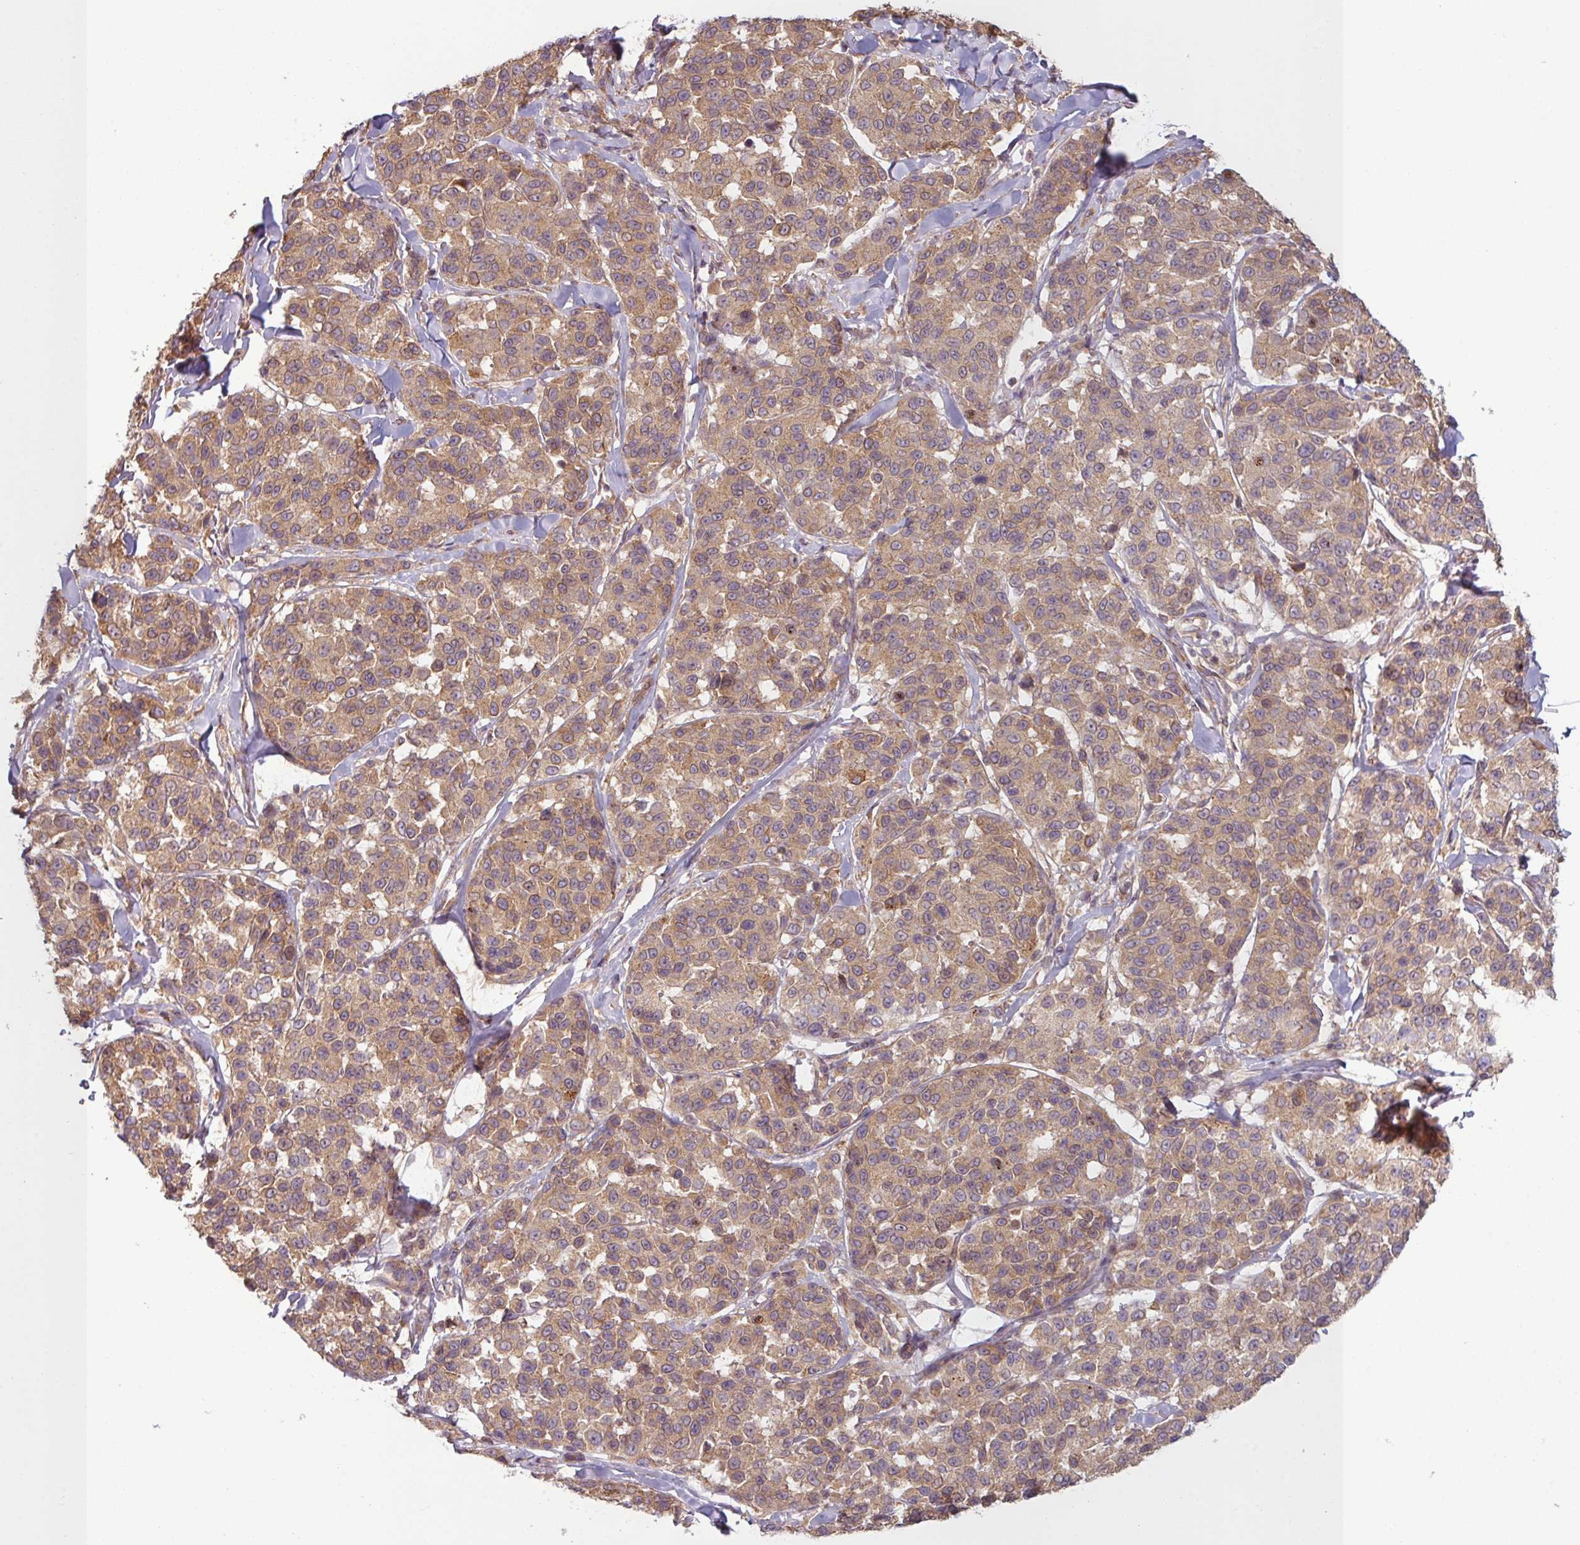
{"staining": {"intensity": "weak", "quantity": "25%-75%", "location": "cytoplasmic/membranous"}, "tissue": "melanoma", "cell_type": "Tumor cells", "image_type": "cancer", "snomed": [{"axis": "morphology", "description": "Malignant melanoma, NOS"}, {"axis": "topography", "description": "Skin"}], "caption": "An image of malignant melanoma stained for a protein shows weak cytoplasmic/membranous brown staining in tumor cells.", "gene": "RNF31", "patient": {"sex": "female", "age": 66}}